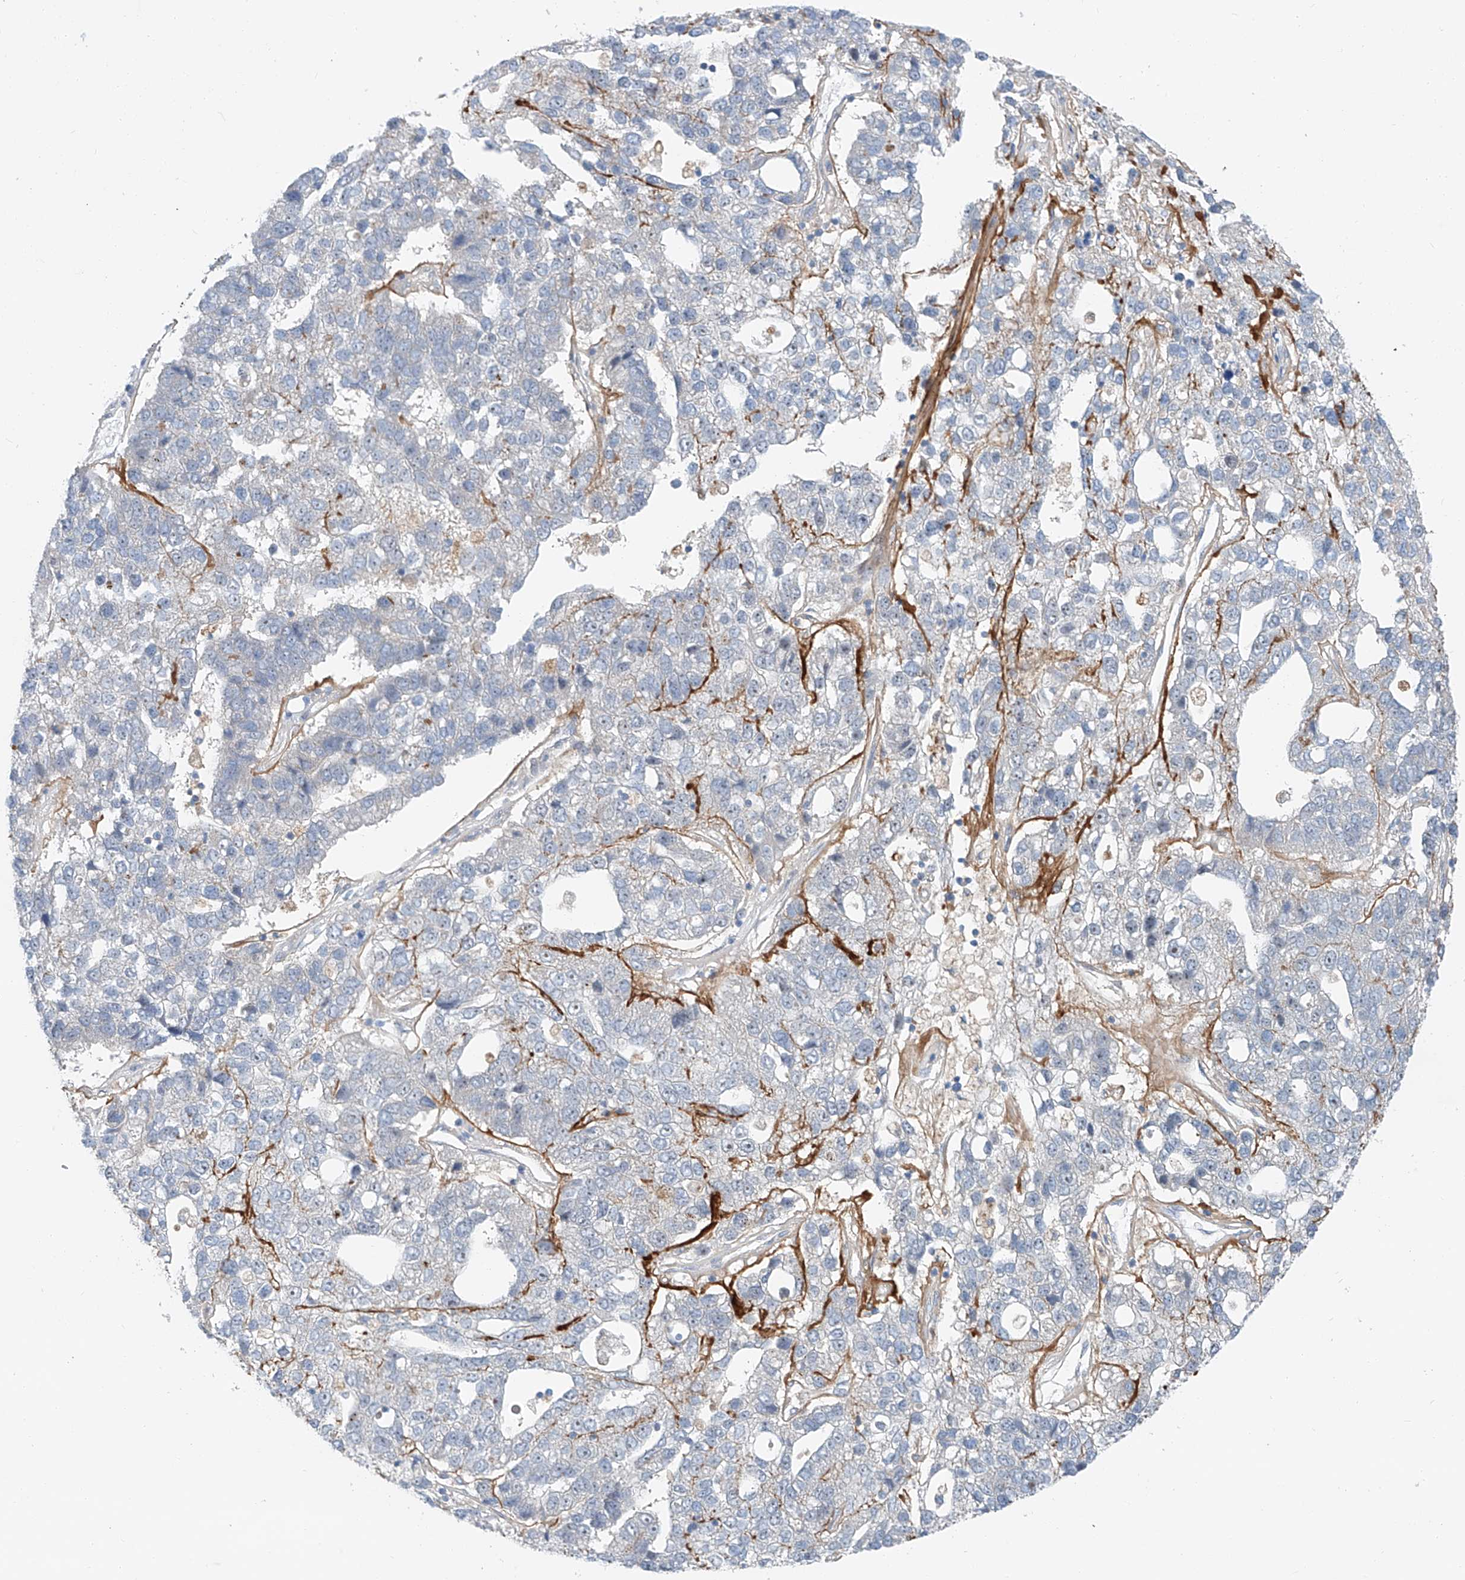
{"staining": {"intensity": "negative", "quantity": "none", "location": "none"}, "tissue": "pancreatic cancer", "cell_type": "Tumor cells", "image_type": "cancer", "snomed": [{"axis": "morphology", "description": "Adenocarcinoma, NOS"}, {"axis": "topography", "description": "Pancreas"}], "caption": "DAB immunohistochemical staining of human adenocarcinoma (pancreatic) exhibits no significant staining in tumor cells.", "gene": "CLDND1", "patient": {"sex": "female", "age": 61}}